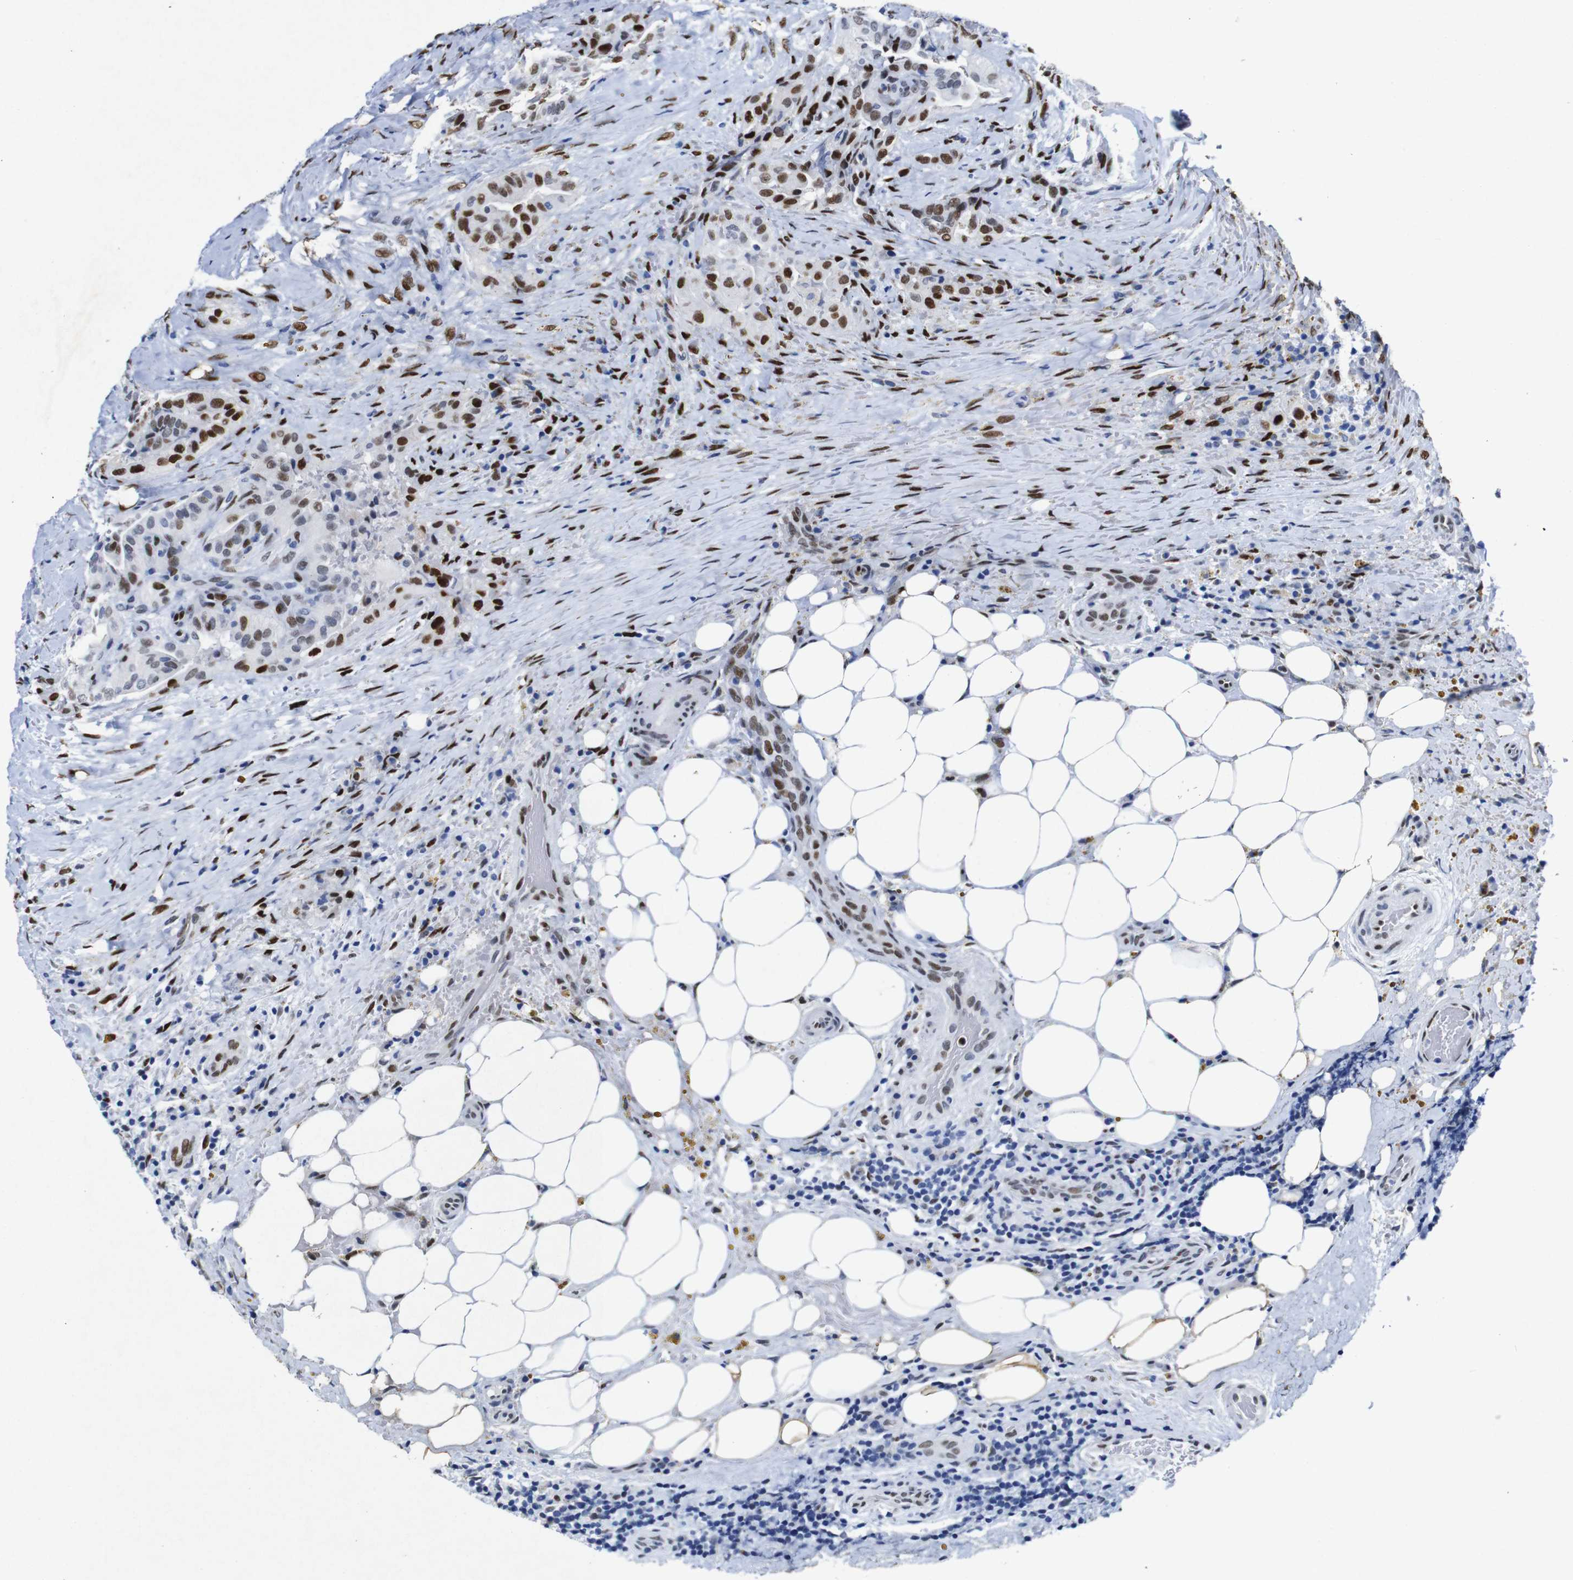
{"staining": {"intensity": "moderate", "quantity": "25%-75%", "location": "nuclear"}, "tissue": "thyroid cancer", "cell_type": "Tumor cells", "image_type": "cancer", "snomed": [{"axis": "morphology", "description": "Papillary adenocarcinoma, NOS"}, {"axis": "topography", "description": "Thyroid gland"}], "caption": "There is medium levels of moderate nuclear expression in tumor cells of papillary adenocarcinoma (thyroid), as demonstrated by immunohistochemical staining (brown color).", "gene": "FOSL2", "patient": {"sex": "male", "age": 77}}